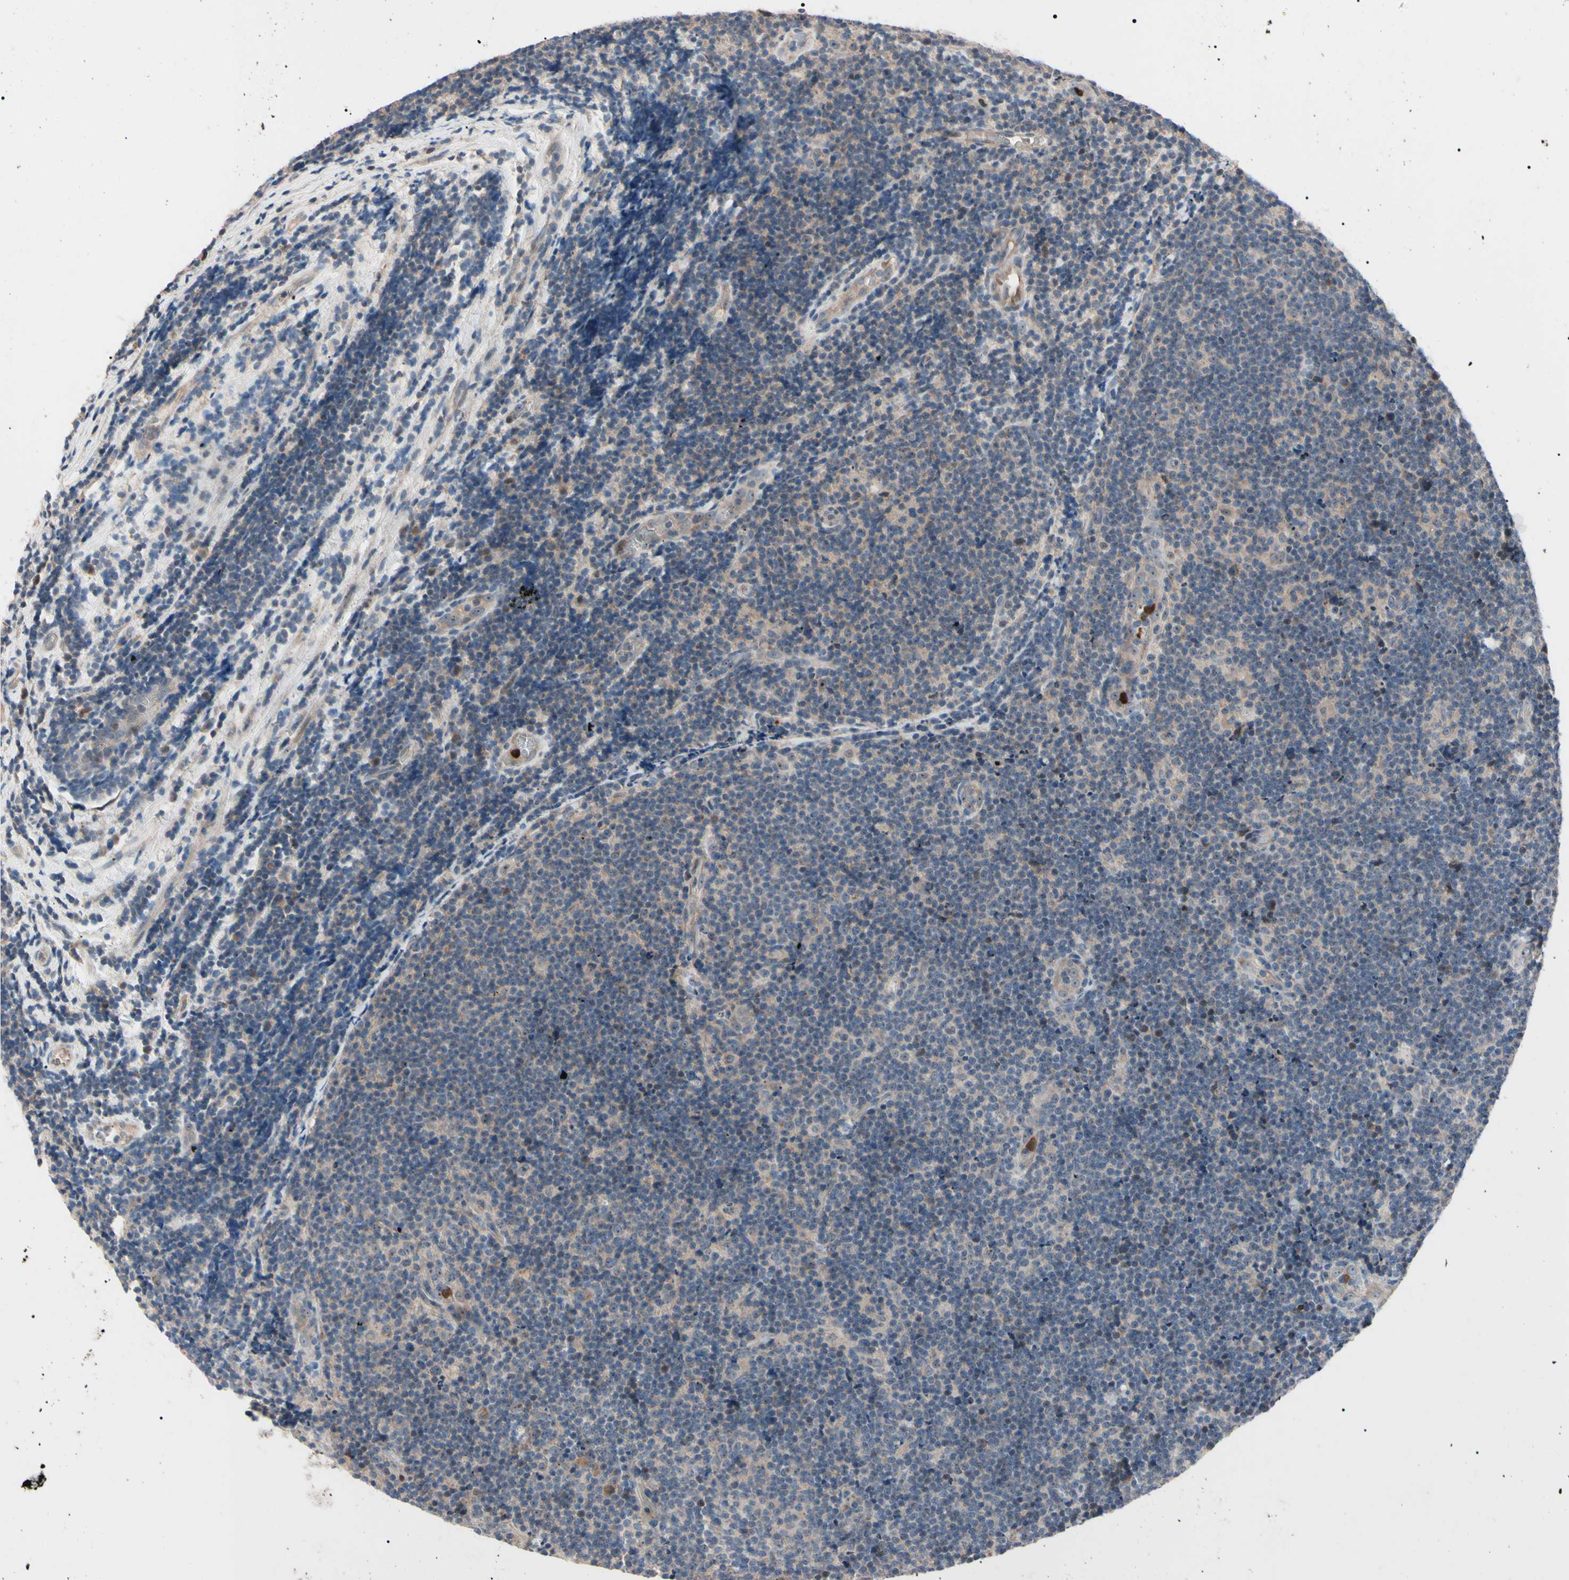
{"staining": {"intensity": "weak", "quantity": ">75%", "location": "cytoplasmic/membranous"}, "tissue": "lymphoma", "cell_type": "Tumor cells", "image_type": "cancer", "snomed": [{"axis": "morphology", "description": "Malignant lymphoma, non-Hodgkin's type, Low grade"}, {"axis": "topography", "description": "Lymph node"}], "caption": "Immunohistochemical staining of human malignant lymphoma, non-Hodgkin's type (low-grade) reveals weak cytoplasmic/membranous protein positivity in approximately >75% of tumor cells.", "gene": "TRAF5", "patient": {"sex": "male", "age": 83}}